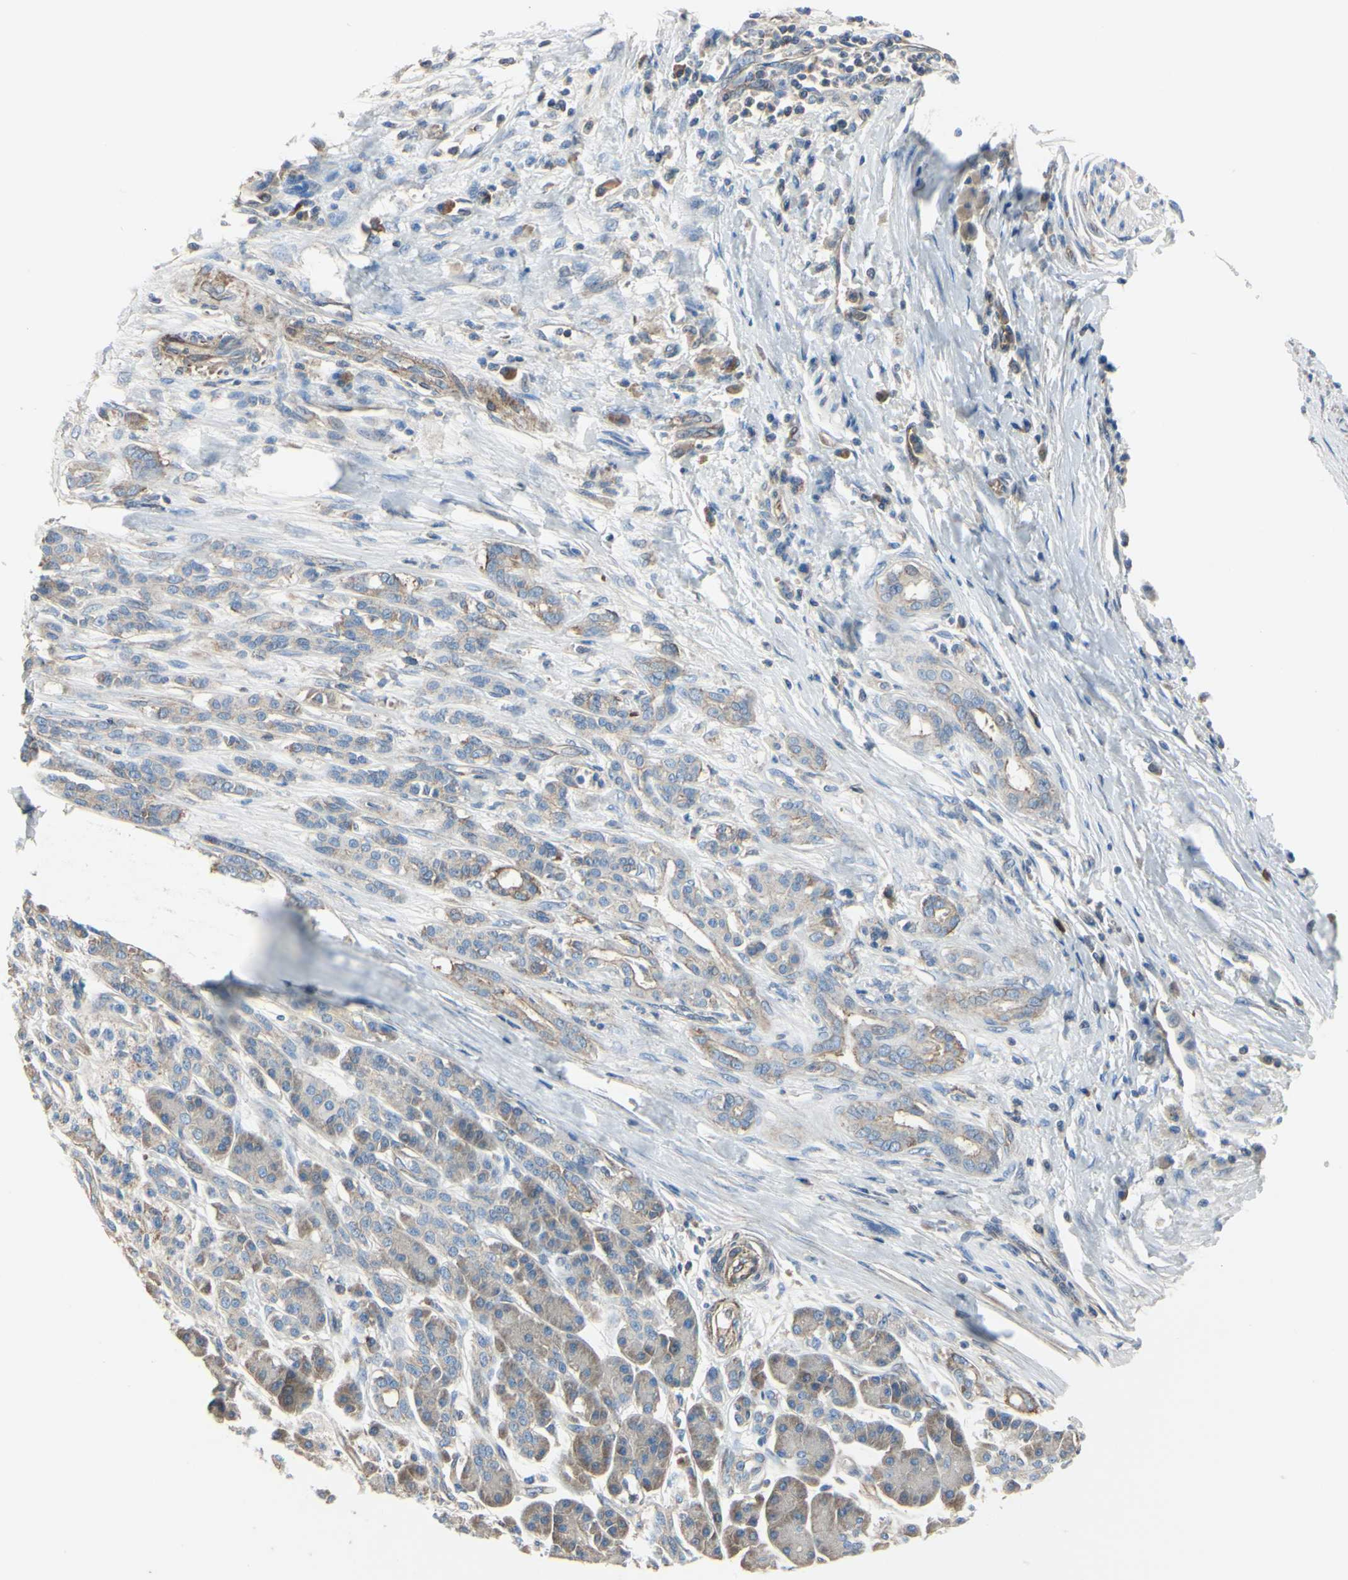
{"staining": {"intensity": "moderate", "quantity": "<25%", "location": "cytoplasmic/membranous"}, "tissue": "pancreatic cancer", "cell_type": "Tumor cells", "image_type": "cancer", "snomed": [{"axis": "morphology", "description": "Adenocarcinoma, NOS"}, {"axis": "topography", "description": "Pancreas"}], "caption": "Pancreatic cancer stained with a protein marker demonstrates moderate staining in tumor cells.", "gene": "BECN1", "patient": {"sex": "male", "age": 59}}